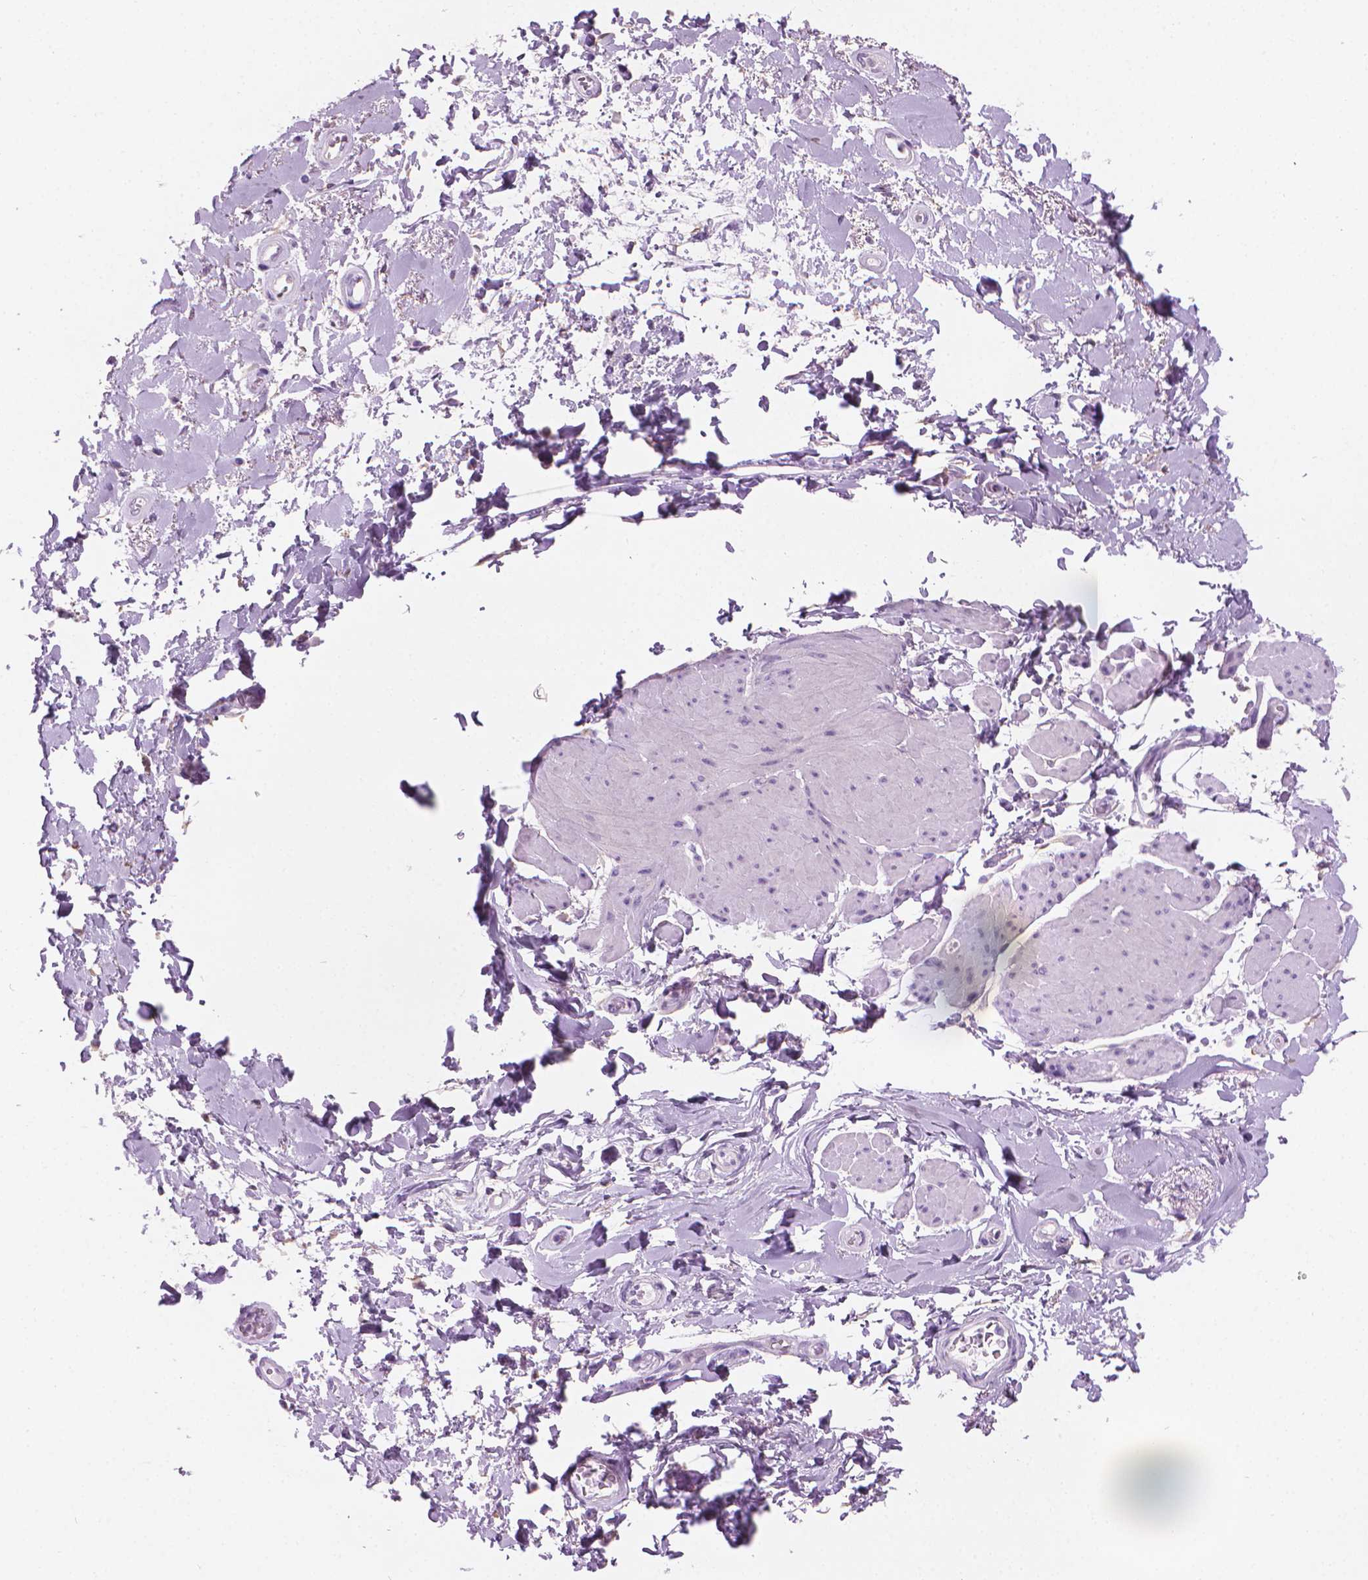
{"staining": {"intensity": "negative", "quantity": "none", "location": "none"}, "tissue": "adipose tissue", "cell_type": "Adipocytes", "image_type": "normal", "snomed": [{"axis": "morphology", "description": "Normal tissue, NOS"}, {"axis": "topography", "description": "Urinary bladder"}, {"axis": "topography", "description": "Peripheral nerve tissue"}], "caption": "This is an immunohistochemistry (IHC) histopathology image of normal adipose tissue. There is no positivity in adipocytes.", "gene": "TTC29", "patient": {"sex": "female", "age": 60}}